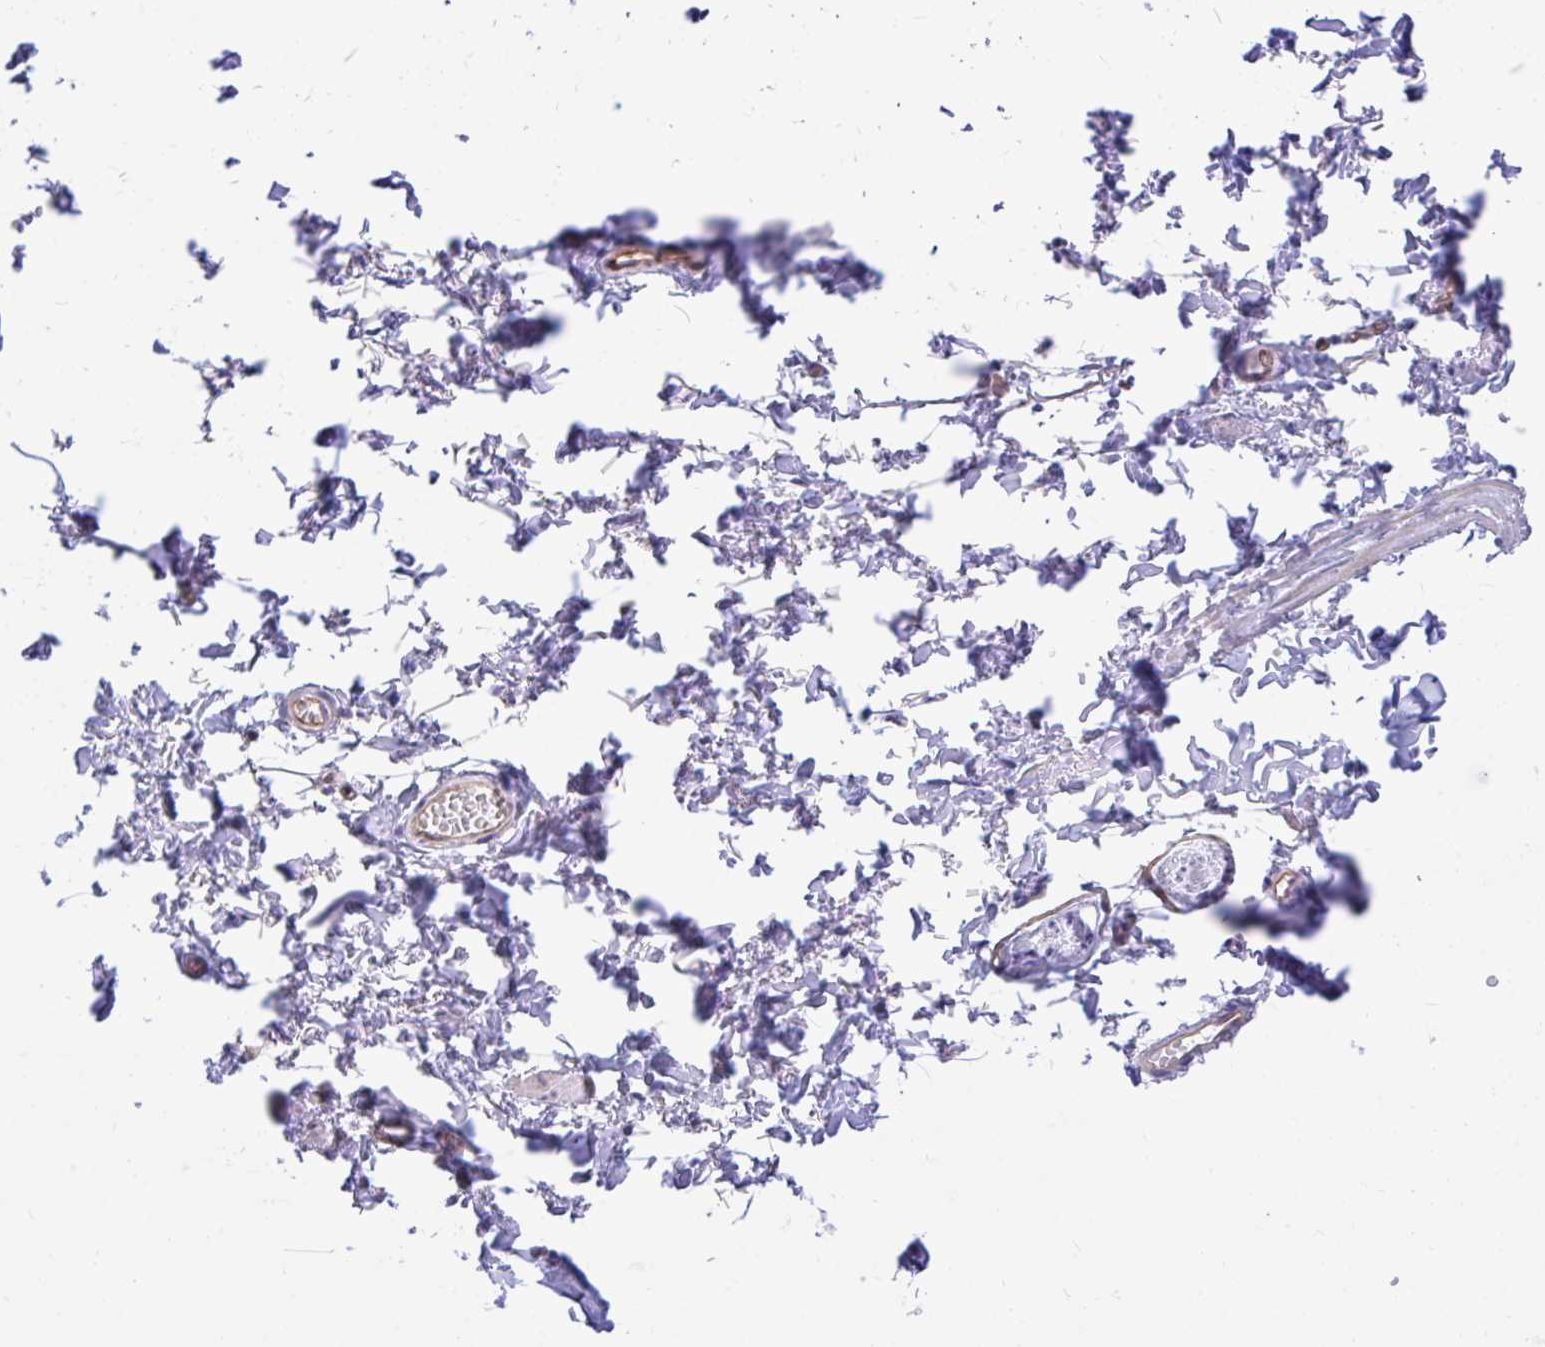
{"staining": {"intensity": "negative", "quantity": "none", "location": "none"}, "tissue": "soft tissue", "cell_type": "Fibroblasts", "image_type": "normal", "snomed": [{"axis": "morphology", "description": "Normal tissue, NOS"}, {"axis": "topography", "description": "Vulva"}, {"axis": "topography", "description": "Peripheral nerve tissue"}], "caption": "Protein analysis of unremarkable soft tissue reveals no significant expression in fibroblasts.", "gene": "ESPNL", "patient": {"sex": "female", "age": 66}}